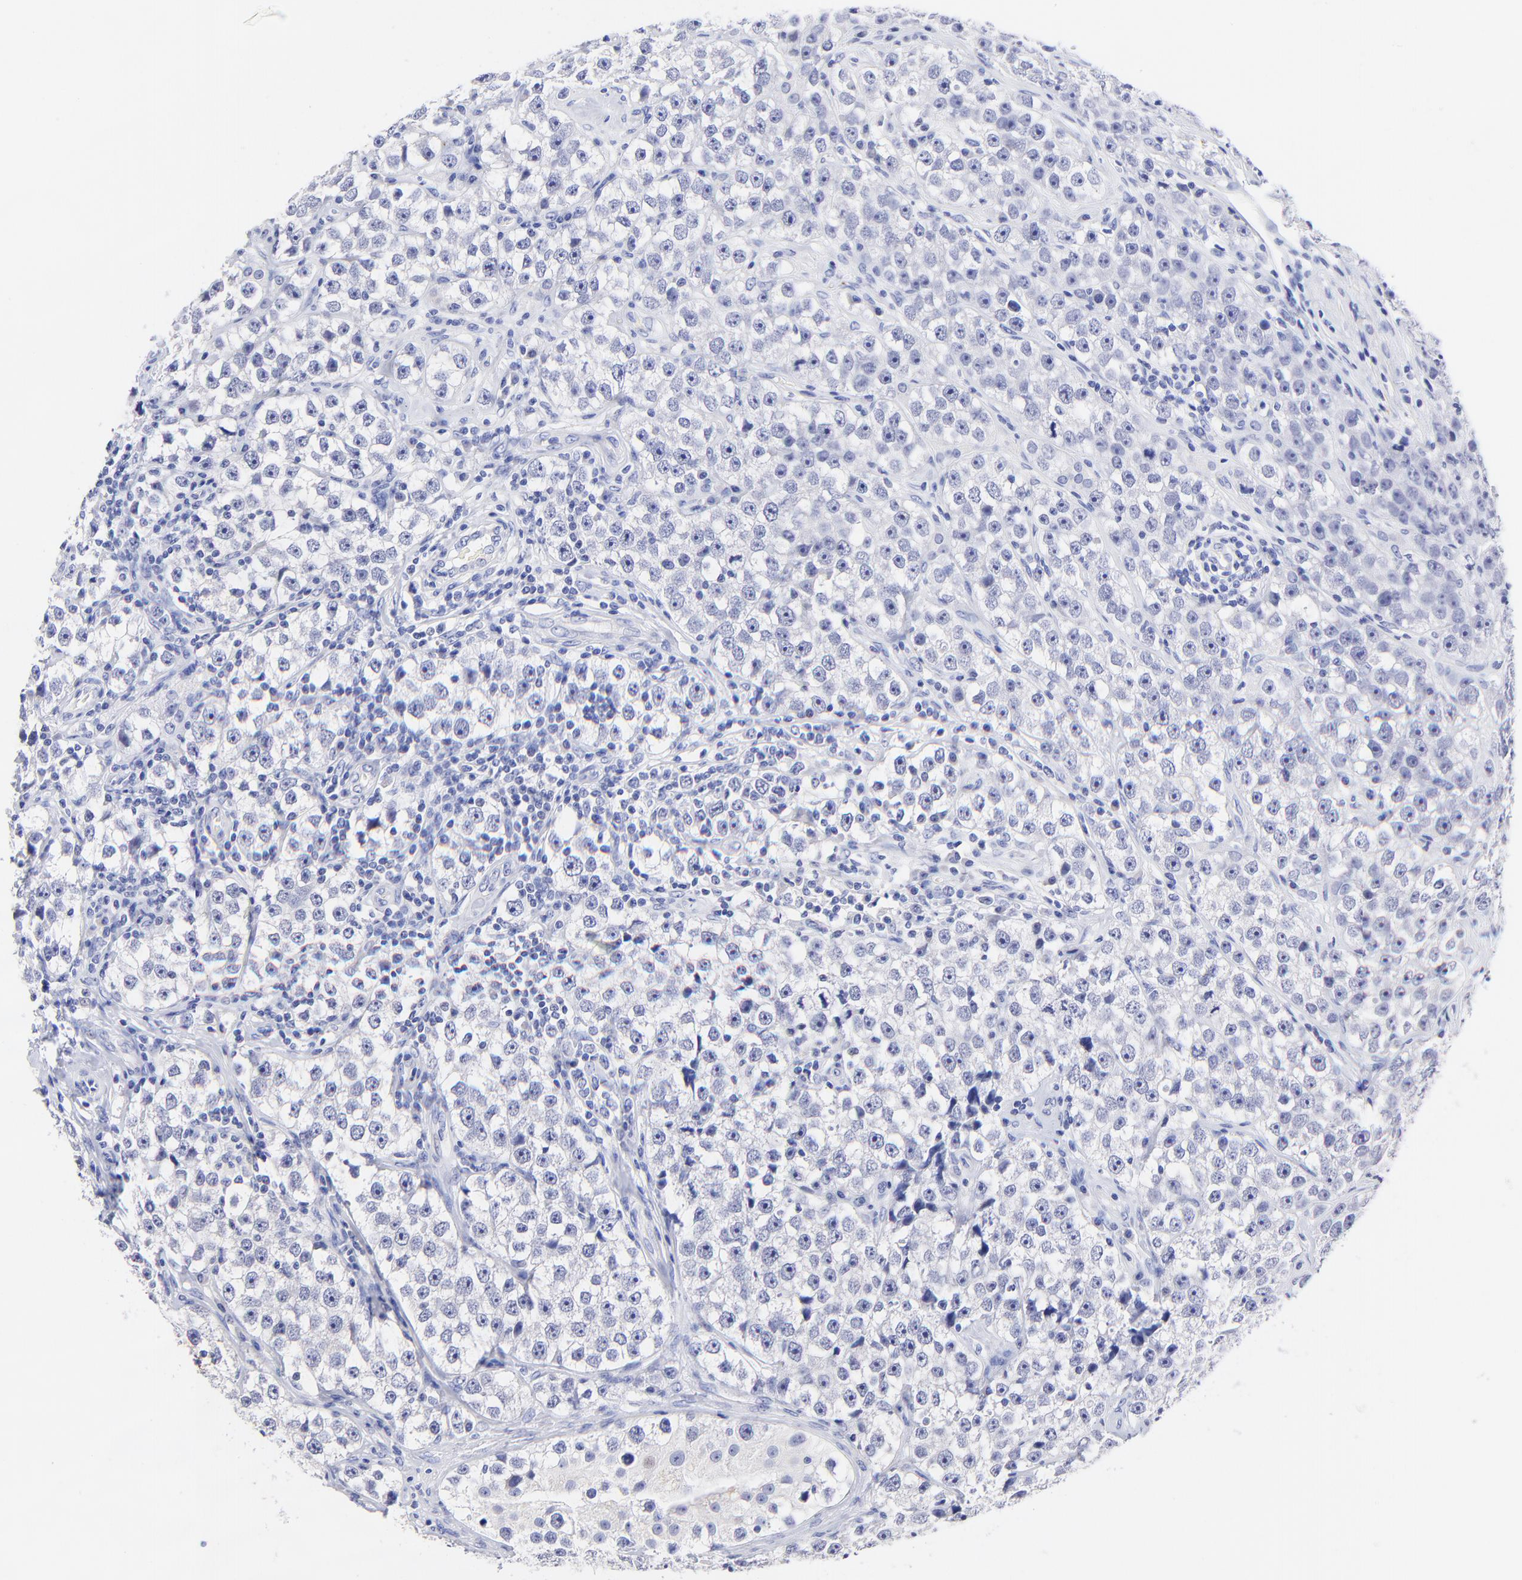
{"staining": {"intensity": "negative", "quantity": "none", "location": "none"}, "tissue": "testis cancer", "cell_type": "Tumor cells", "image_type": "cancer", "snomed": [{"axis": "morphology", "description": "Seminoma, NOS"}, {"axis": "topography", "description": "Testis"}], "caption": "This is an IHC histopathology image of seminoma (testis). There is no staining in tumor cells.", "gene": "RAB3A", "patient": {"sex": "male", "age": 32}}